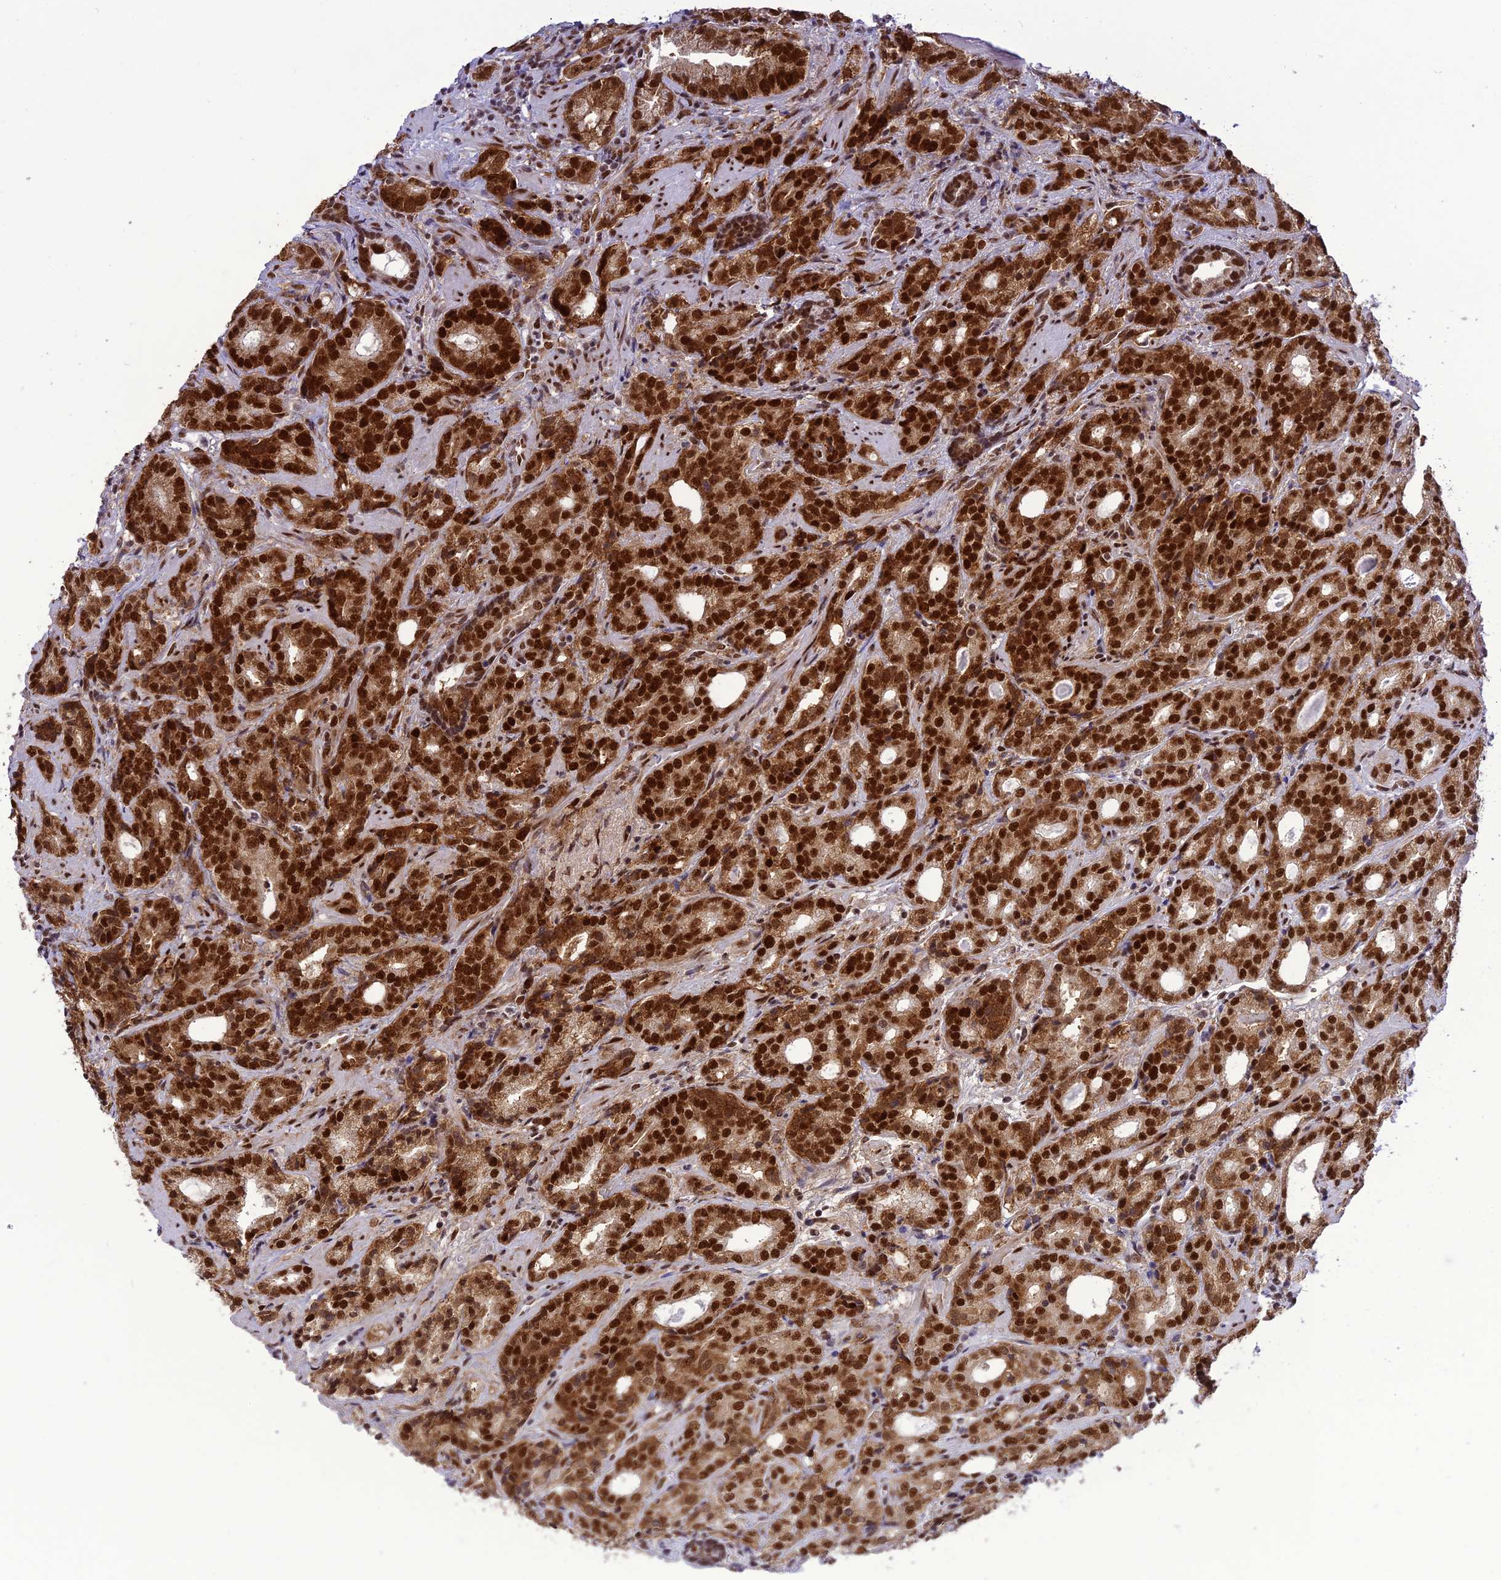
{"staining": {"intensity": "strong", "quantity": ">75%", "location": "nuclear"}, "tissue": "prostate cancer", "cell_type": "Tumor cells", "image_type": "cancer", "snomed": [{"axis": "morphology", "description": "Adenocarcinoma, High grade"}, {"axis": "topography", "description": "Prostate"}], "caption": "A high amount of strong nuclear positivity is present in approximately >75% of tumor cells in adenocarcinoma (high-grade) (prostate) tissue.", "gene": "DDX1", "patient": {"sex": "male", "age": 64}}